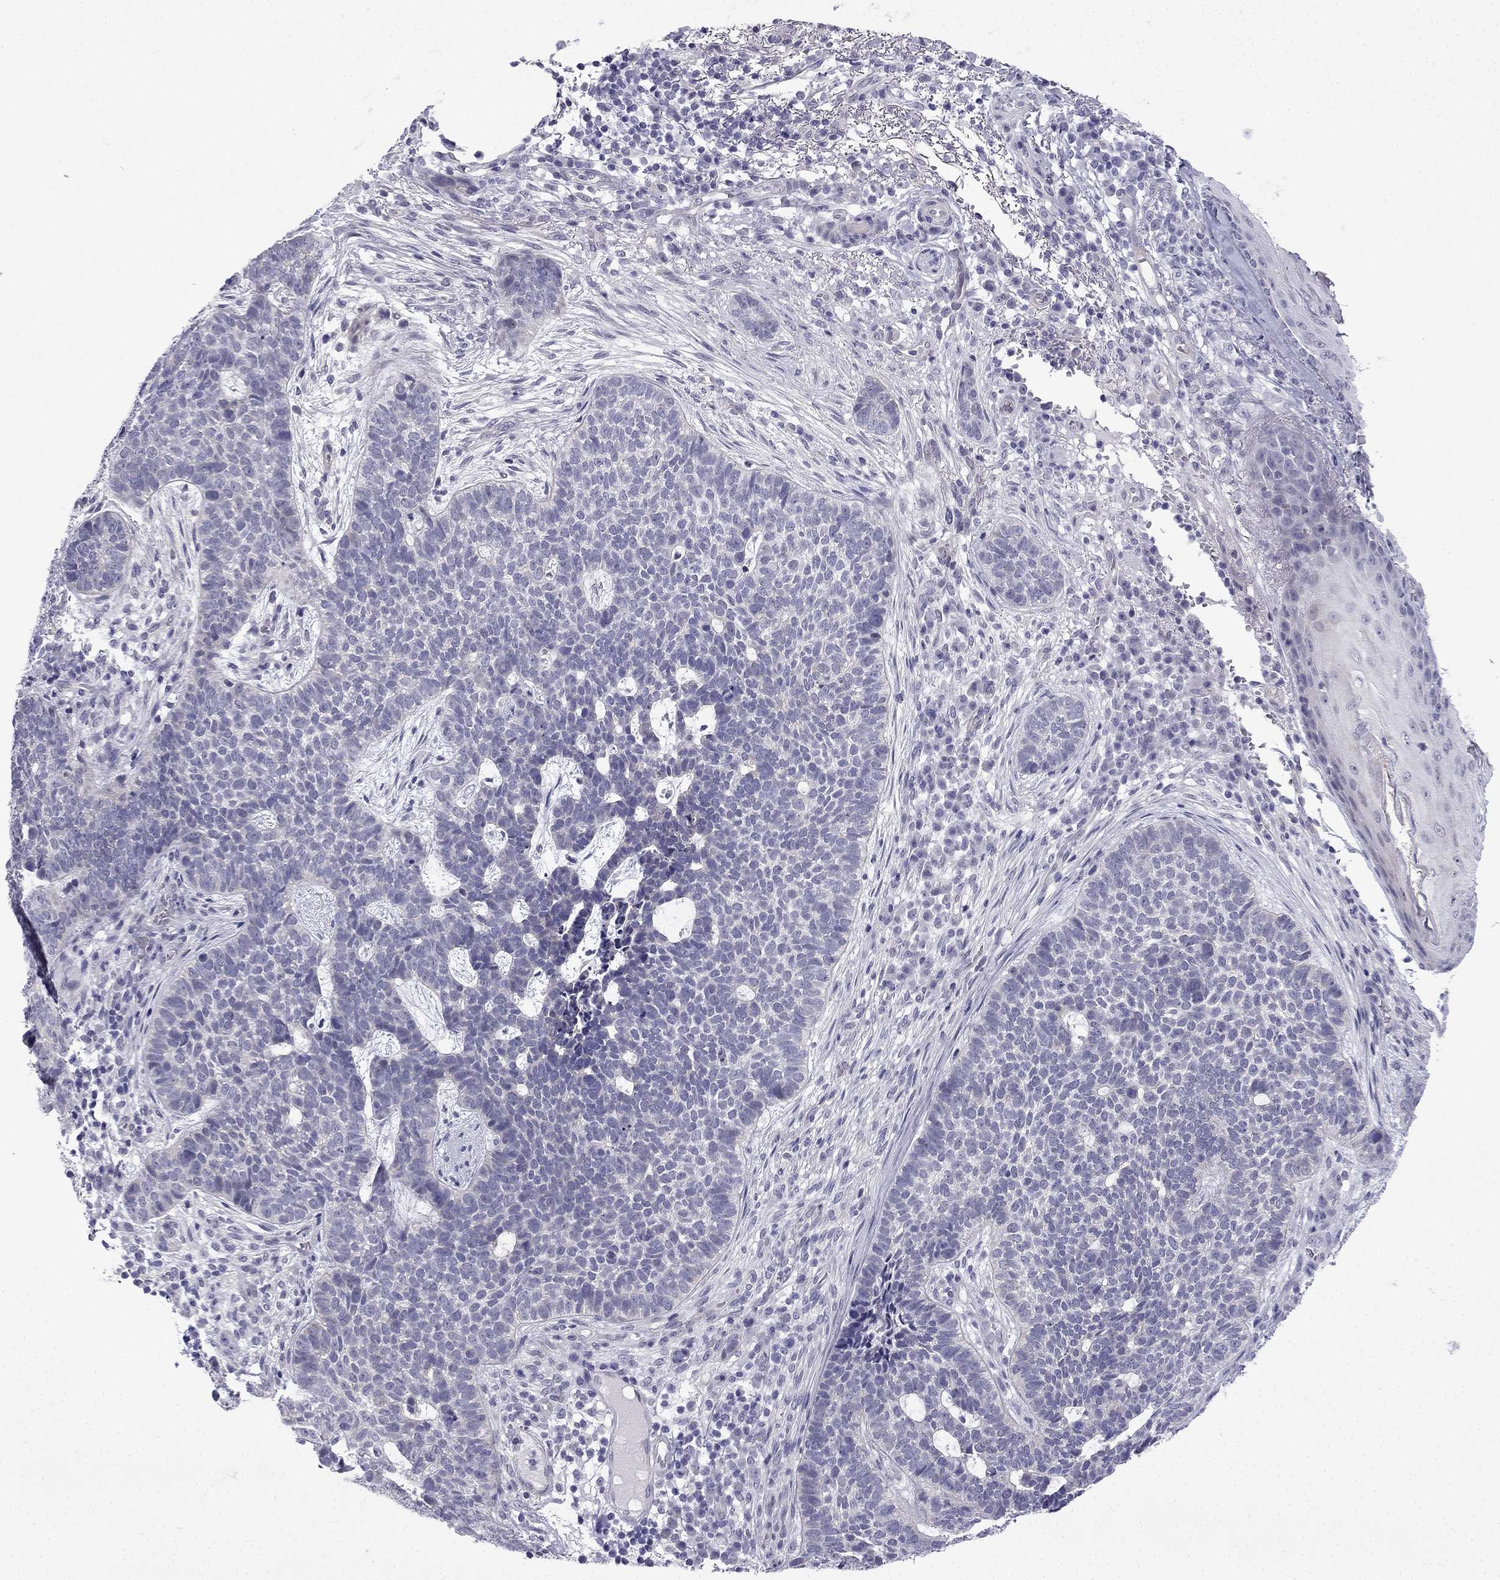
{"staining": {"intensity": "negative", "quantity": "none", "location": "none"}, "tissue": "skin cancer", "cell_type": "Tumor cells", "image_type": "cancer", "snomed": [{"axis": "morphology", "description": "Basal cell carcinoma"}, {"axis": "topography", "description": "Skin"}], "caption": "IHC of human basal cell carcinoma (skin) displays no expression in tumor cells. (DAB (3,3'-diaminobenzidine) immunohistochemistry (IHC) visualized using brightfield microscopy, high magnification).", "gene": "CFAP53", "patient": {"sex": "female", "age": 69}}